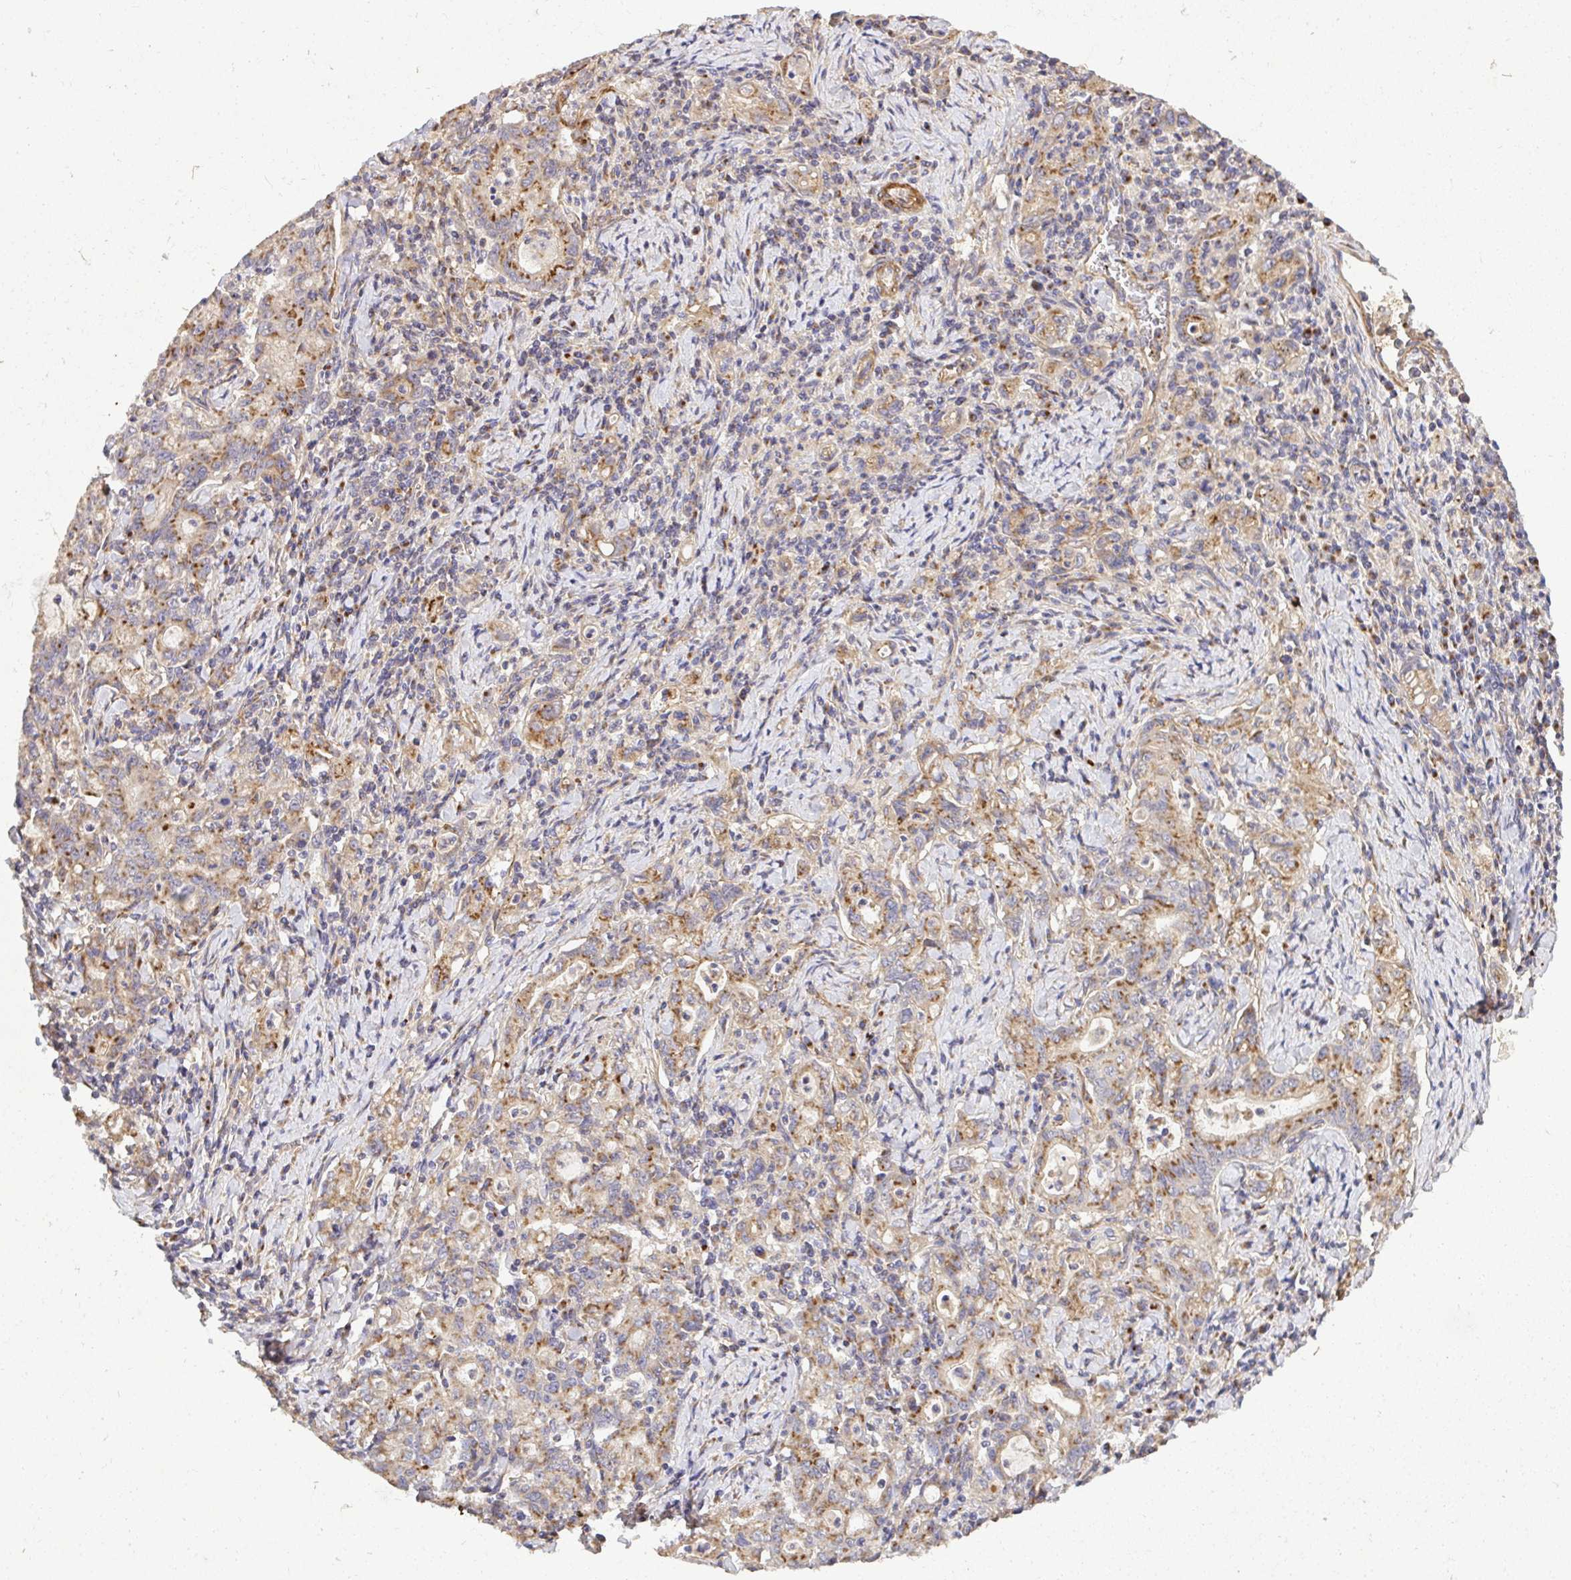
{"staining": {"intensity": "moderate", "quantity": ">75%", "location": "cytoplasmic/membranous"}, "tissue": "stomach cancer", "cell_type": "Tumor cells", "image_type": "cancer", "snomed": [{"axis": "morphology", "description": "Adenocarcinoma, NOS"}, {"axis": "topography", "description": "Stomach, upper"}], "caption": "Protein staining of stomach cancer tissue demonstrates moderate cytoplasmic/membranous positivity in approximately >75% of tumor cells. The staining was performed using DAB (3,3'-diaminobenzidine) to visualize the protein expression in brown, while the nuclei were stained in blue with hematoxylin (Magnification: 20x).", "gene": "TM9SF4", "patient": {"sex": "female", "age": 79}}